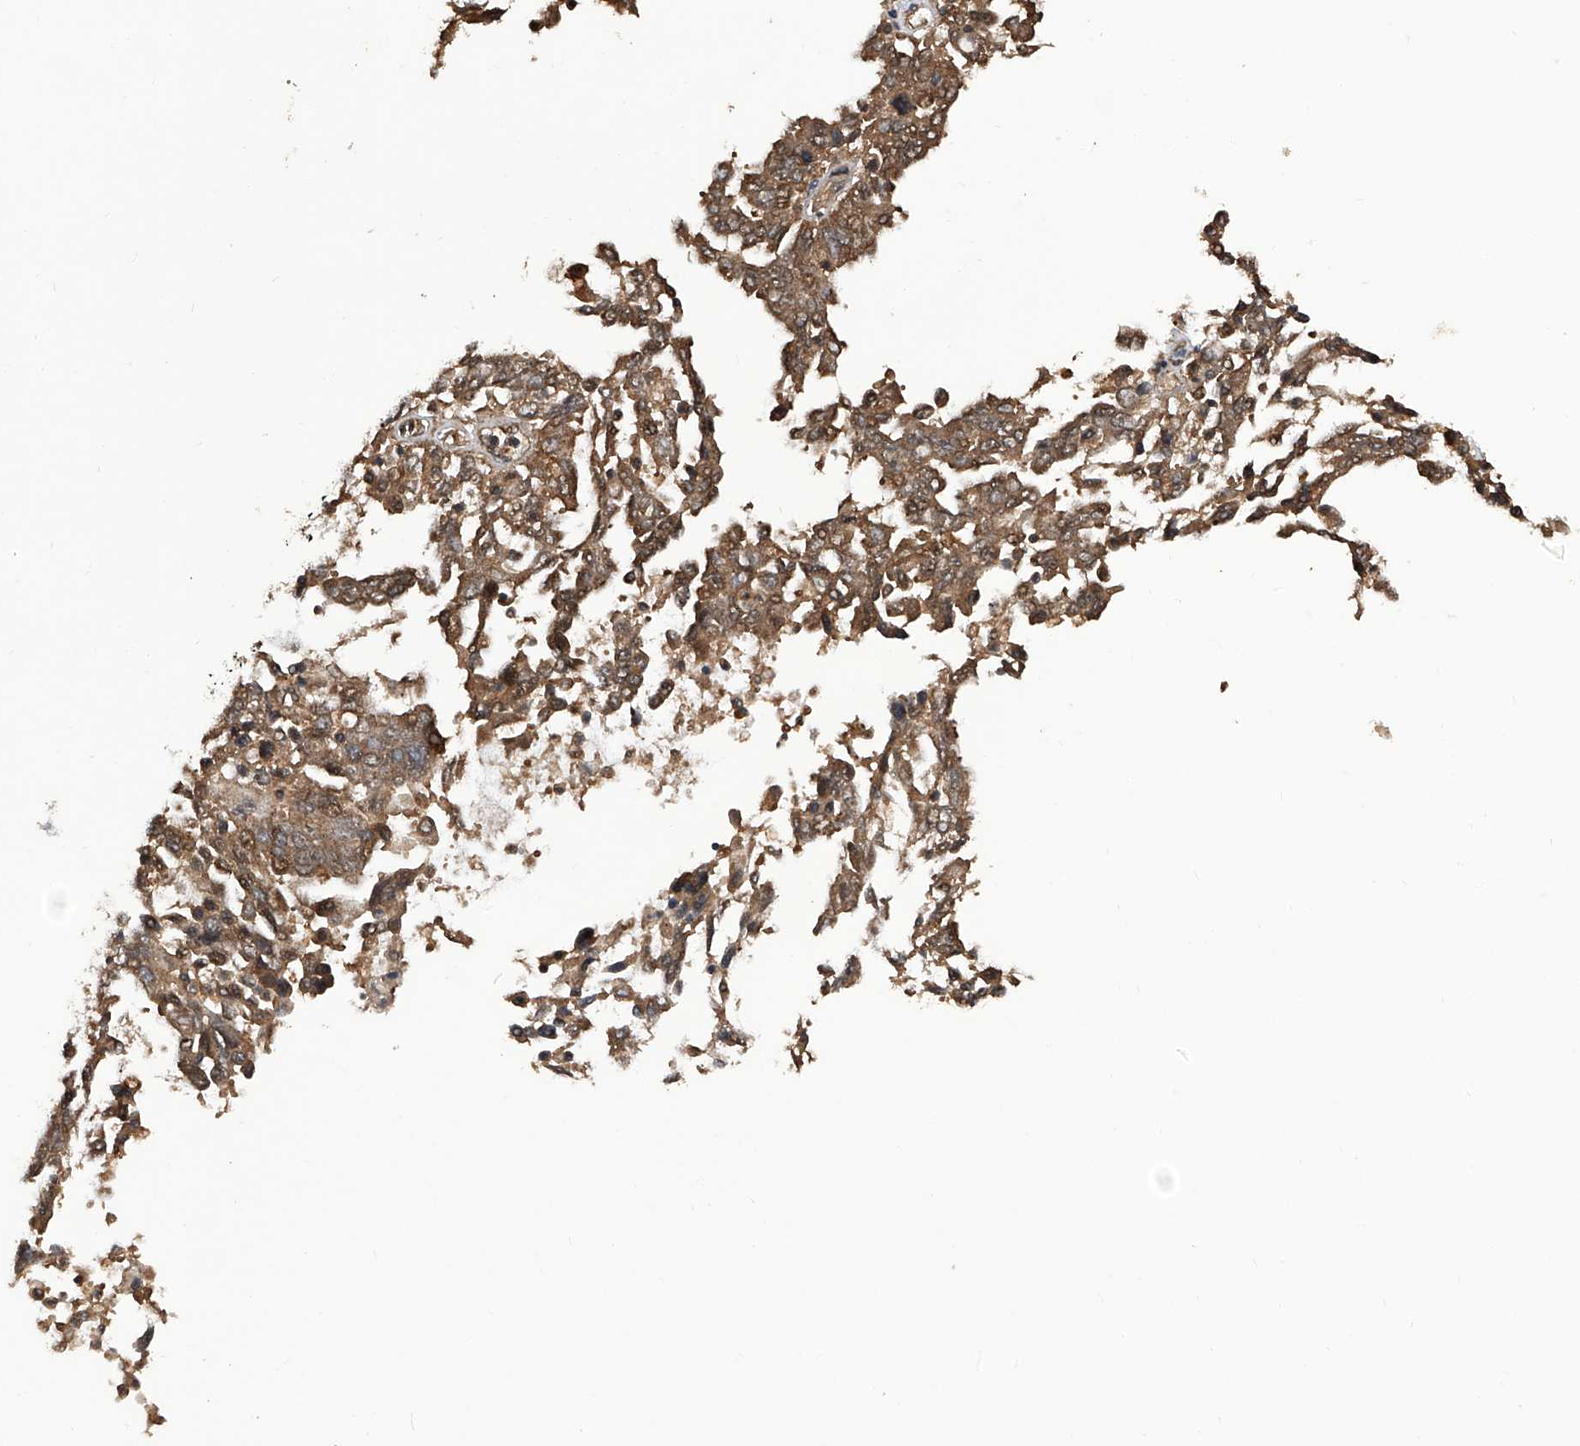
{"staining": {"intensity": "moderate", "quantity": ">75%", "location": "cytoplasmic/membranous"}, "tissue": "ovarian cancer", "cell_type": "Tumor cells", "image_type": "cancer", "snomed": [{"axis": "morphology", "description": "Carcinoma, endometroid"}, {"axis": "topography", "description": "Ovary"}], "caption": "IHC staining of endometroid carcinoma (ovarian), which demonstrates medium levels of moderate cytoplasmic/membranous positivity in approximately >75% of tumor cells indicating moderate cytoplasmic/membranous protein expression. The staining was performed using DAB (brown) for protein detection and nuclei were counterstained in hematoxylin (blue).", "gene": "LYSMD4", "patient": {"sex": "female", "age": 62}}